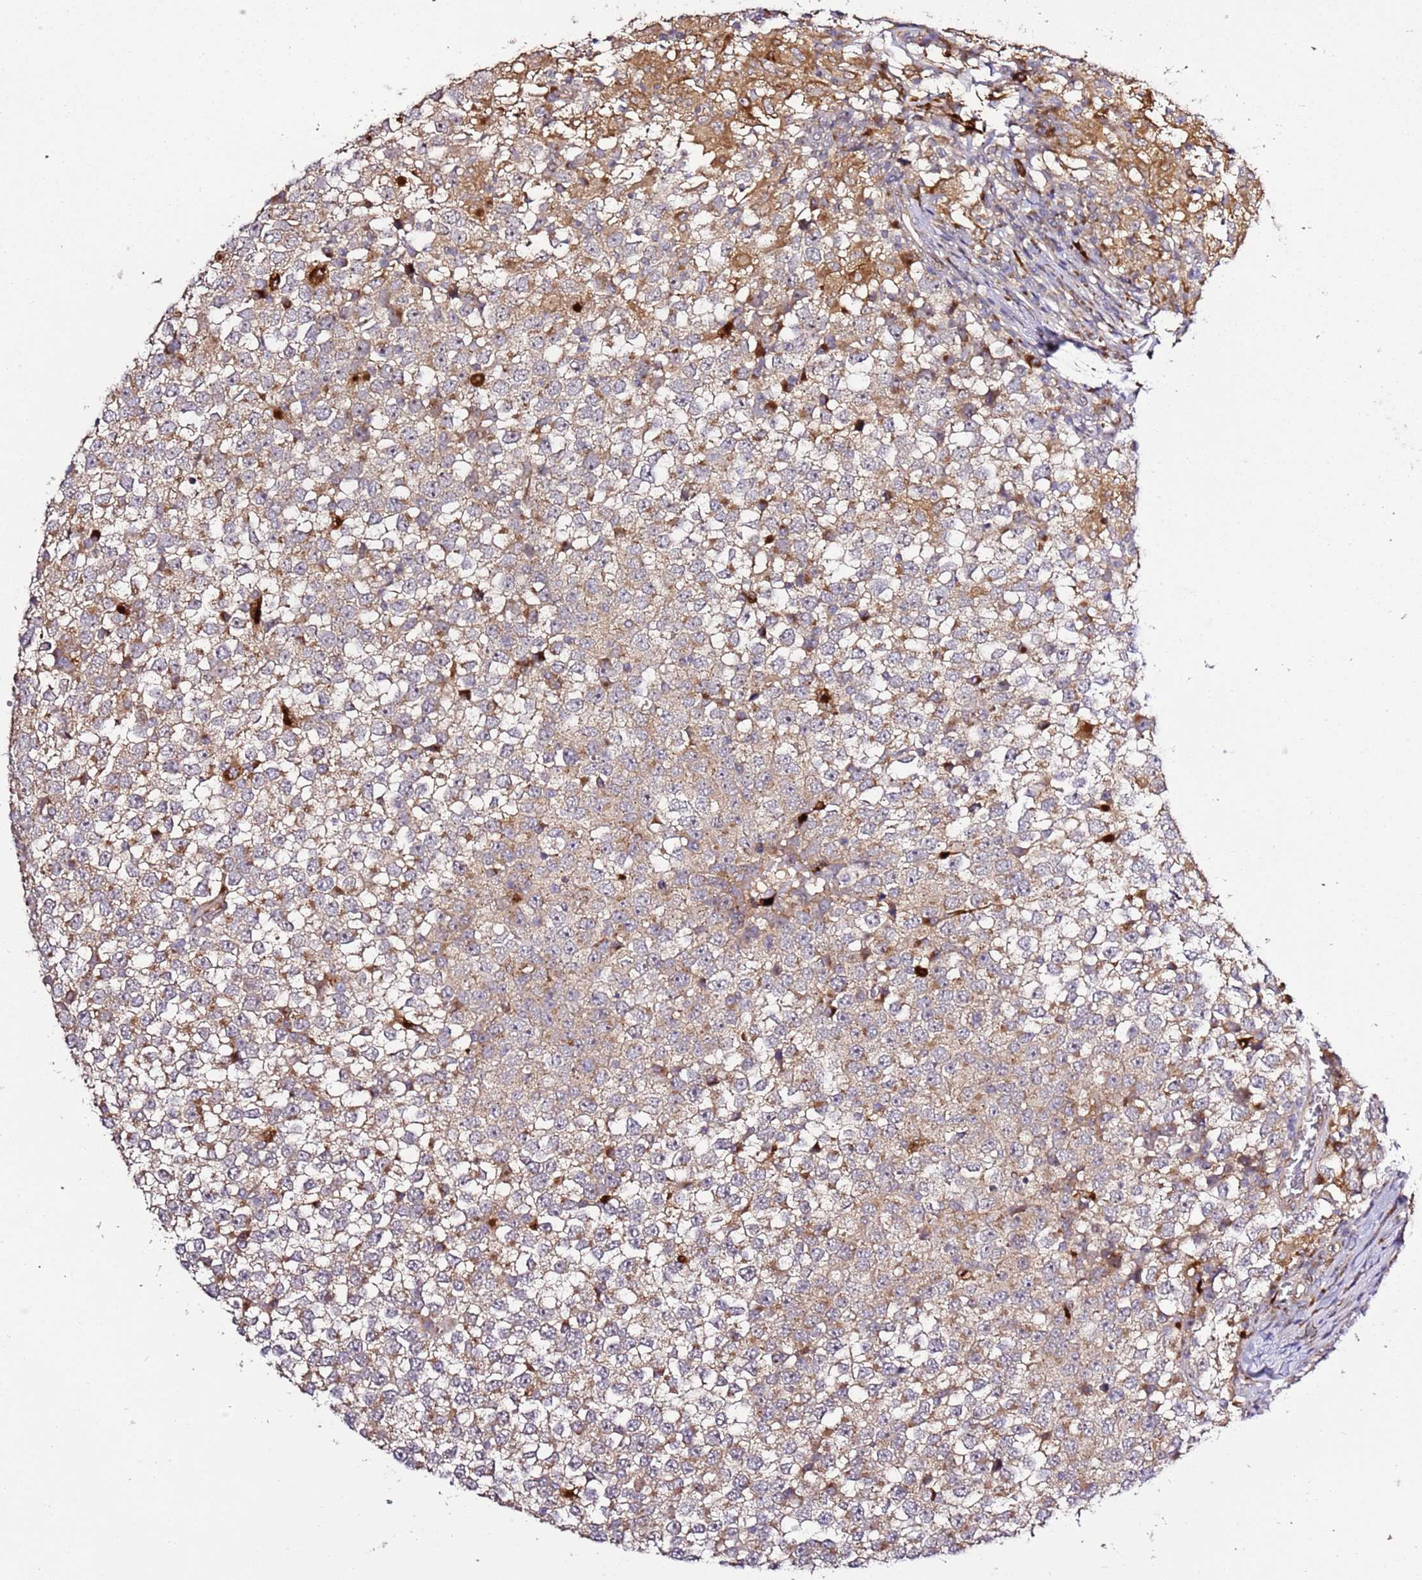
{"staining": {"intensity": "weak", "quantity": "25%-75%", "location": "cytoplasmic/membranous"}, "tissue": "testis cancer", "cell_type": "Tumor cells", "image_type": "cancer", "snomed": [{"axis": "morphology", "description": "Seminoma, NOS"}, {"axis": "topography", "description": "Testis"}], "caption": "Protein staining exhibits weak cytoplasmic/membranous positivity in about 25%-75% of tumor cells in testis seminoma. (IHC, brightfield microscopy, high magnification).", "gene": "PVRIG", "patient": {"sex": "male", "age": 65}}